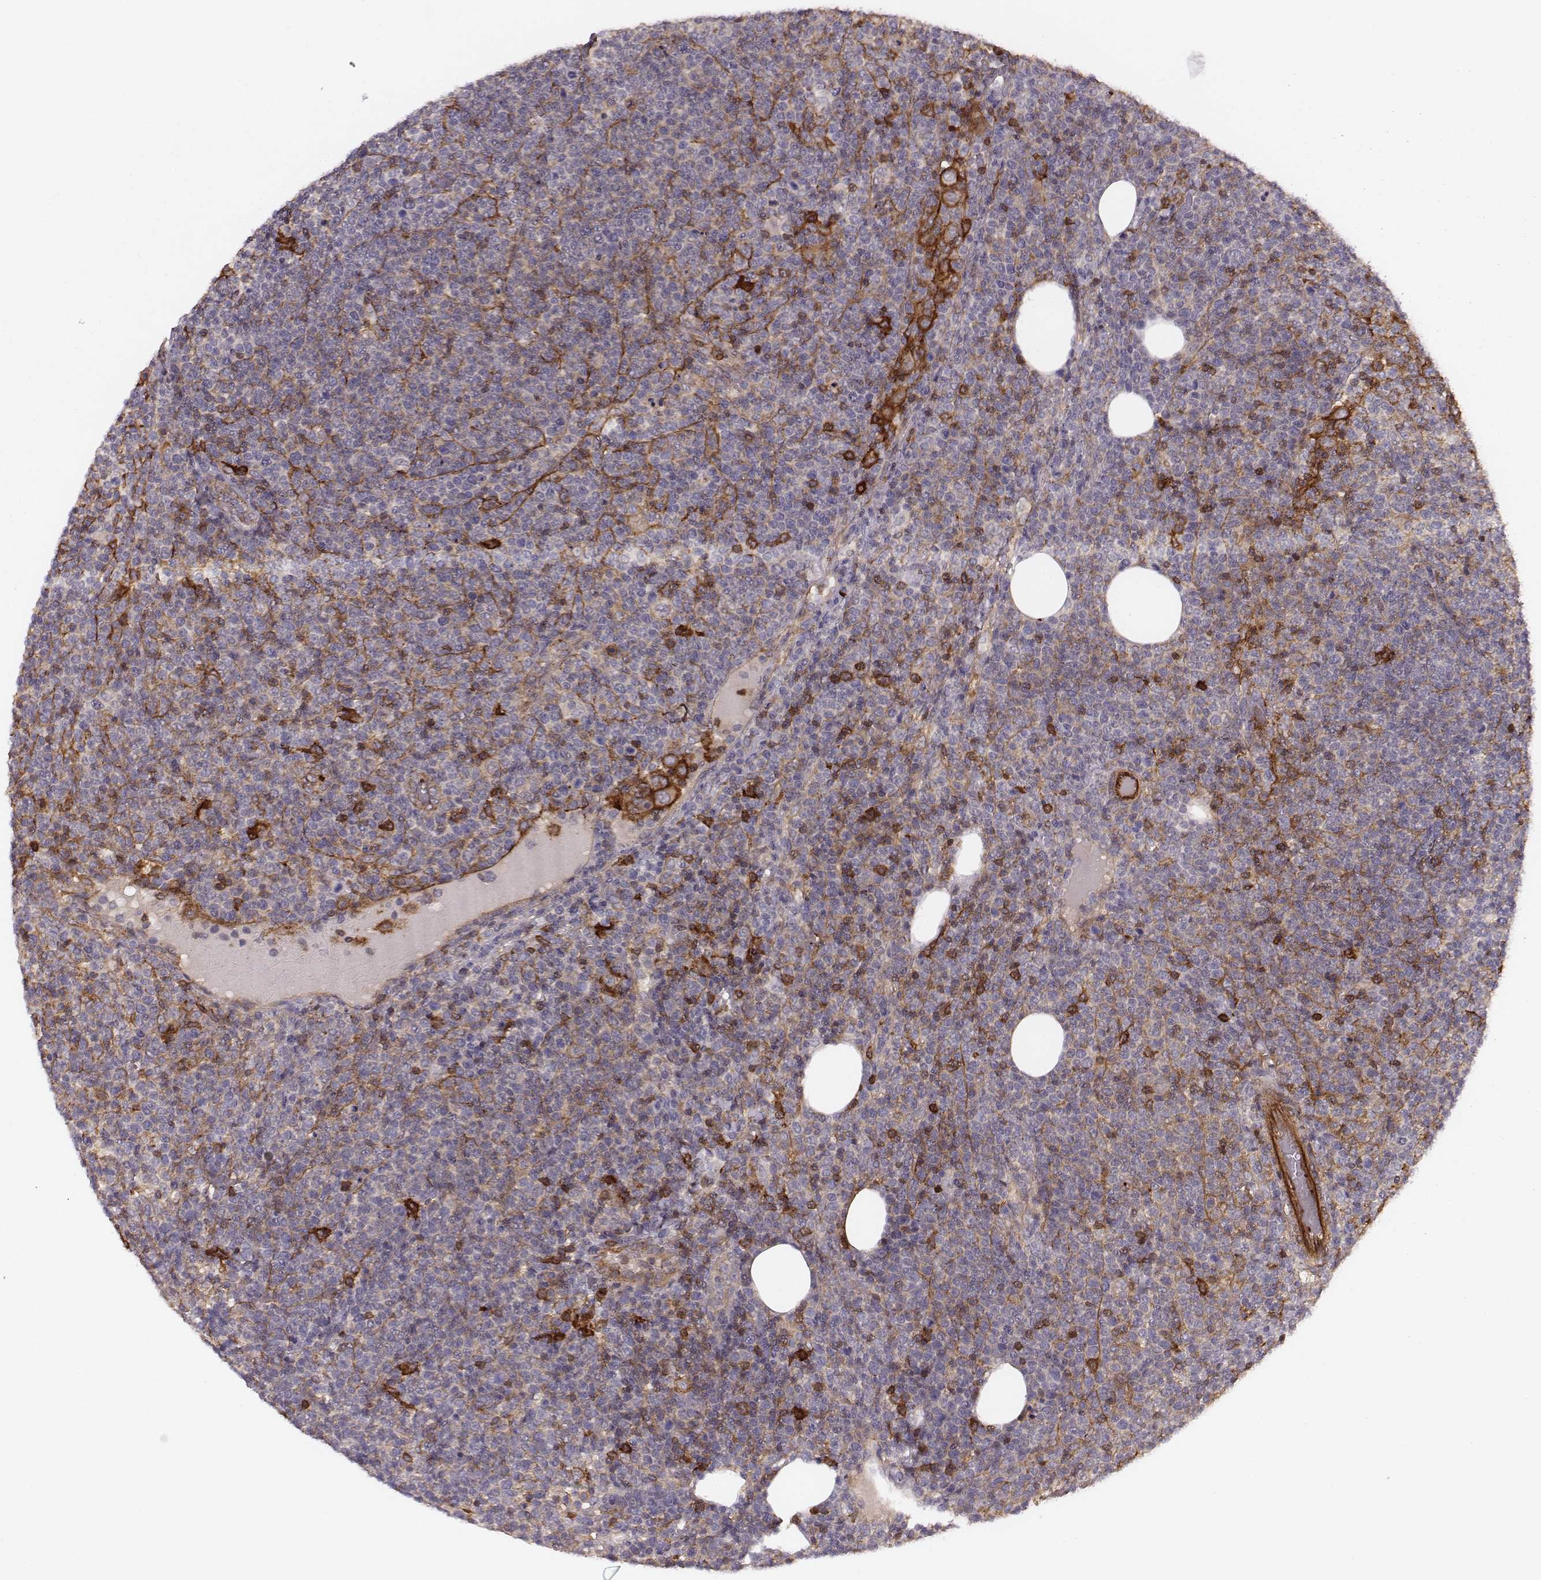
{"staining": {"intensity": "negative", "quantity": "none", "location": "none"}, "tissue": "lymphoma", "cell_type": "Tumor cells", "image_type": "cancer", "snomed": [{"axis": "morphology", "description": "Malignant lymphoma, non-Hodgkin's type, High grade"}, {"axis": "topography", "description": "Lymph node"}], "caption": "Protein analysis of high-grade malignant lymphoma, non-Hodgkin's type demonstrates no significant expression in tumor cells.", "gene": "ZYX", "patient": {"sex": "male", "age": 61}}